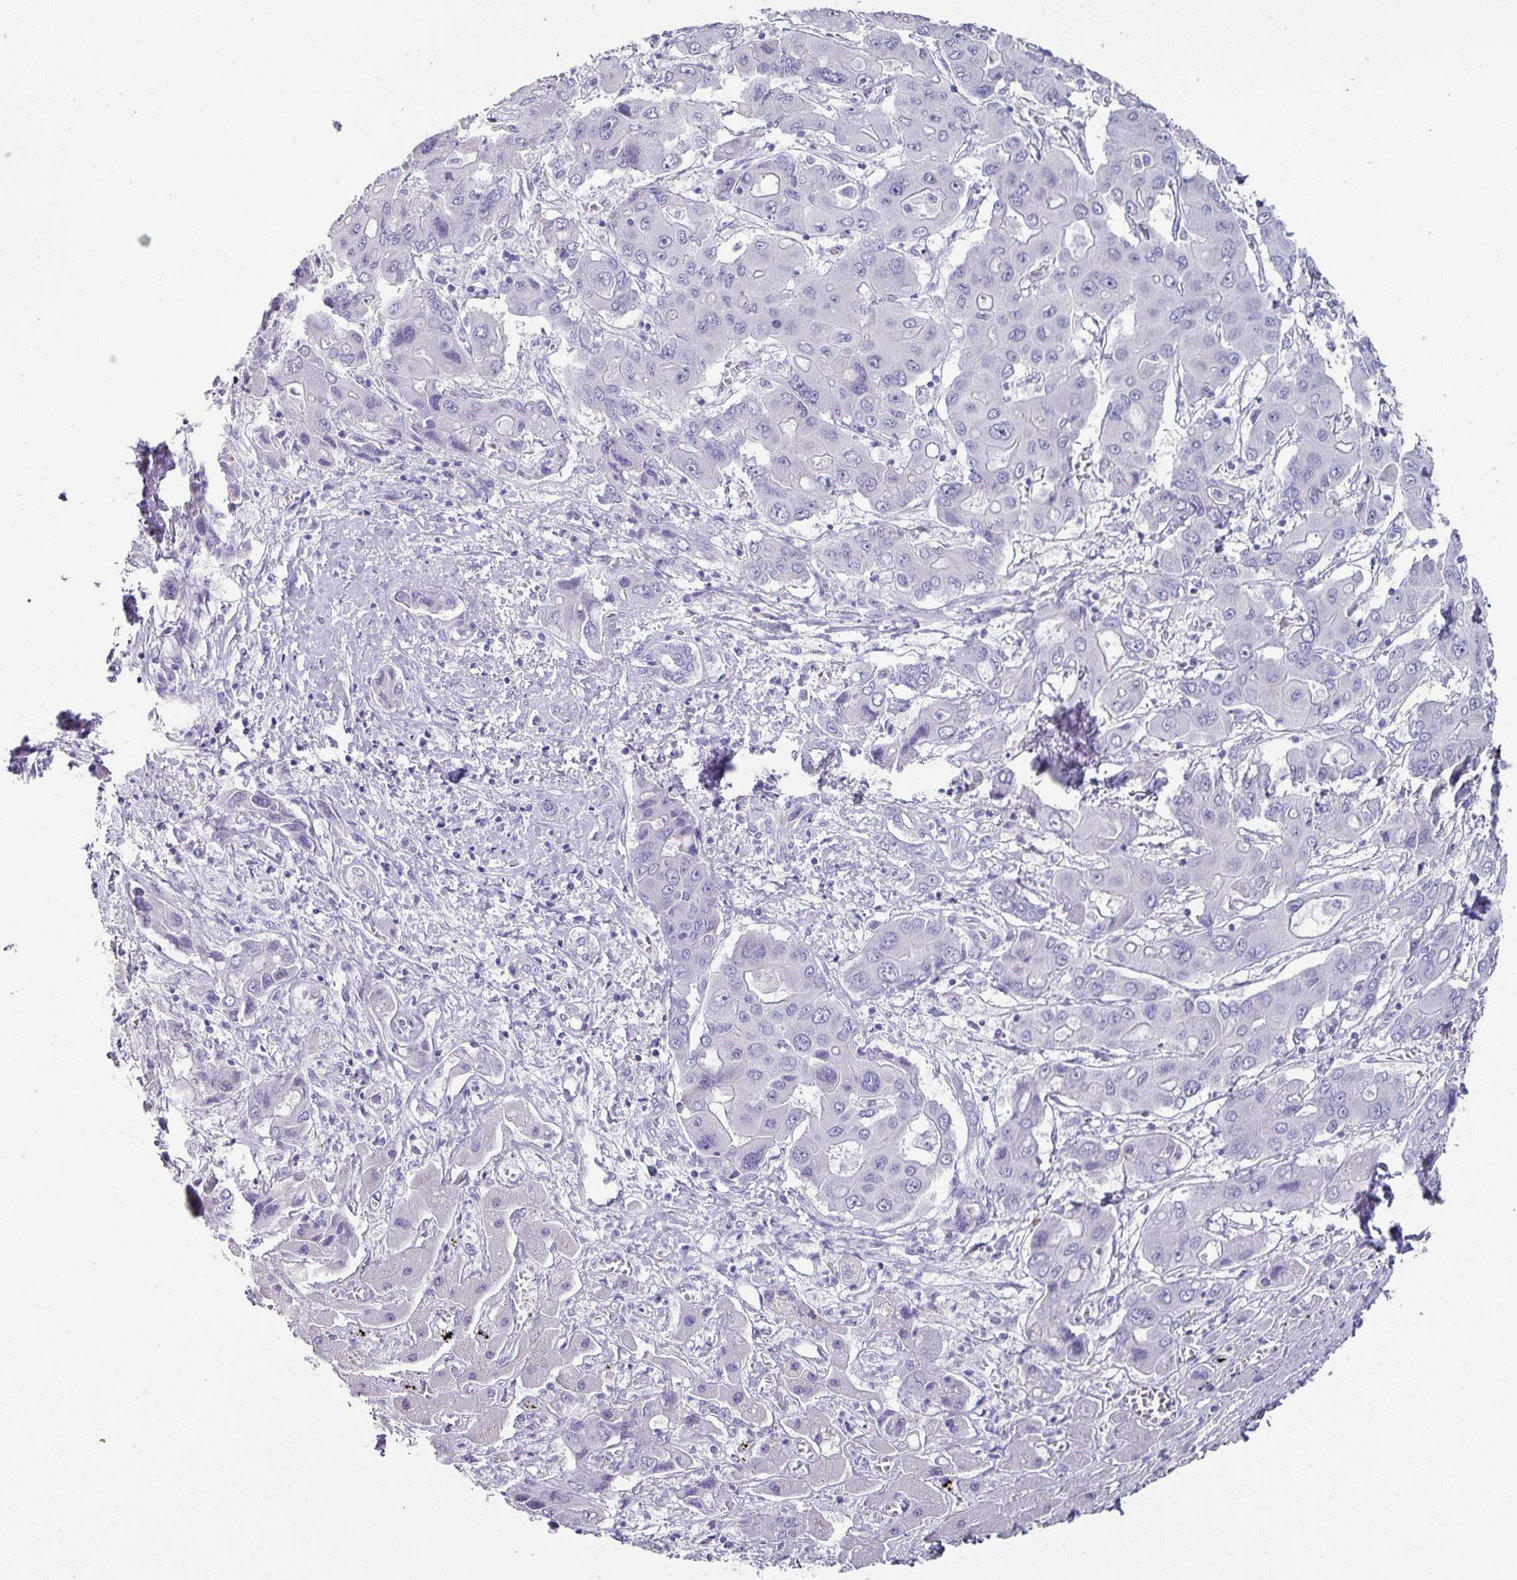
{"staining": {"intensity": "negative", "quantity": "none", "location": "none"}, "tissue": "liver cancer", "cell_type": "Tumor cells", "image_type": "cancer", "snomed": [{"axis": "morphology", "description": "Cholangiocarcinoma"}, {"axis": "topography", "description": "Liver"}], "caption": "The micrograph reveals no significant staining in tumor cells of liver cancer.", "gene": "PEX10", "patient": {"sex": "male", "age": 67}}